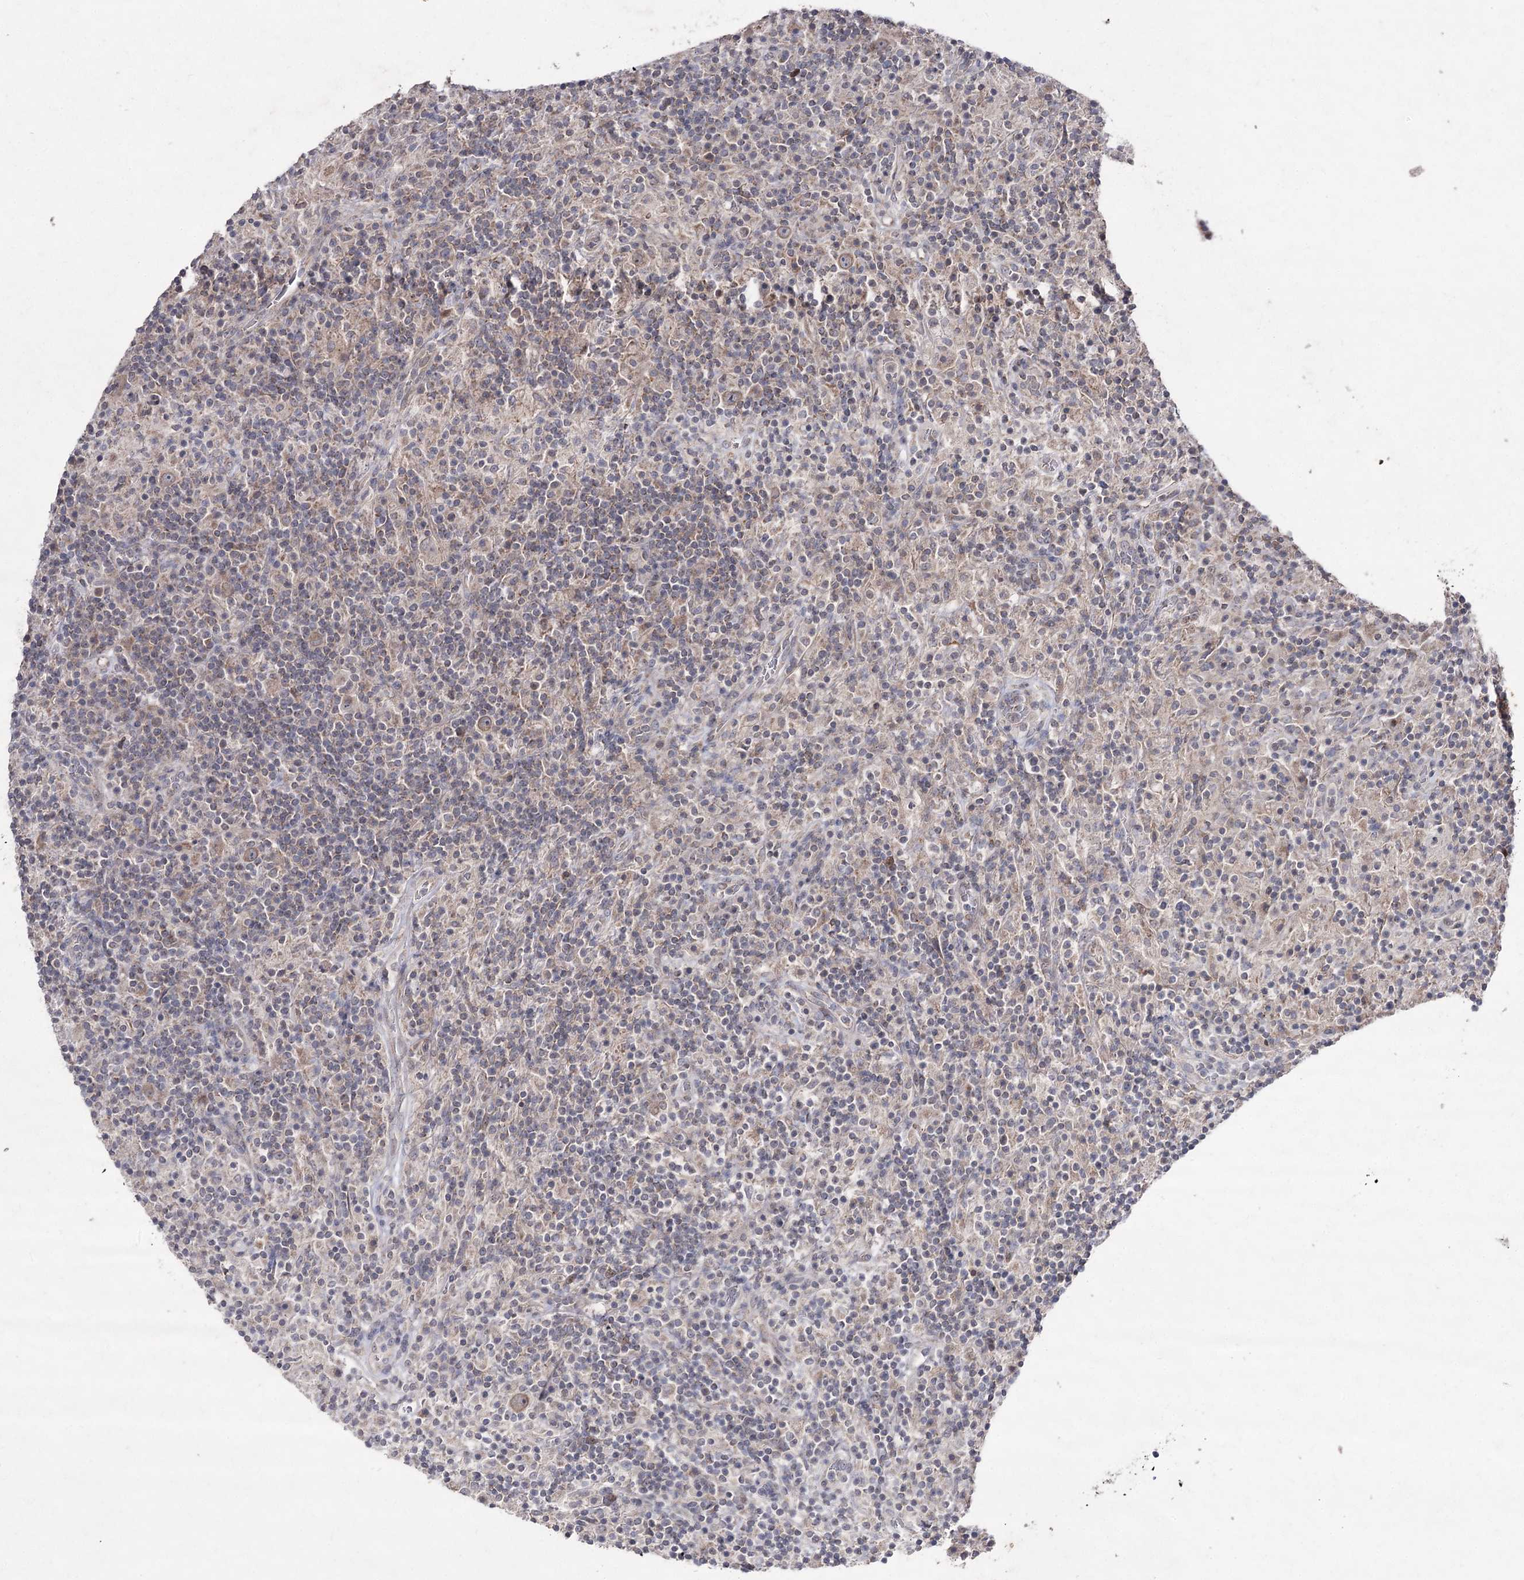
{"staining": {"intensity": "weak", "quantity": ">75%", "location": "cytoplasmic/membranous"}, "tissue": "lymphoma", "cell_type": "Tumor cells", "image_type": "cancer", "snomed": [{"axis": "morphology", "description": "Hodgkin's disease, NOS"}, {"axis": "topography", "description": "Lymph node"}], "caption": "Hodgkin's disease stained with DAB immunohistochemistry demonstrates low levels of weak cytoplasmic/membranous expression in approximately >75% of tumor cells.", "gene": "FANCL", "patient": {"sex": "male", "age": 70}}